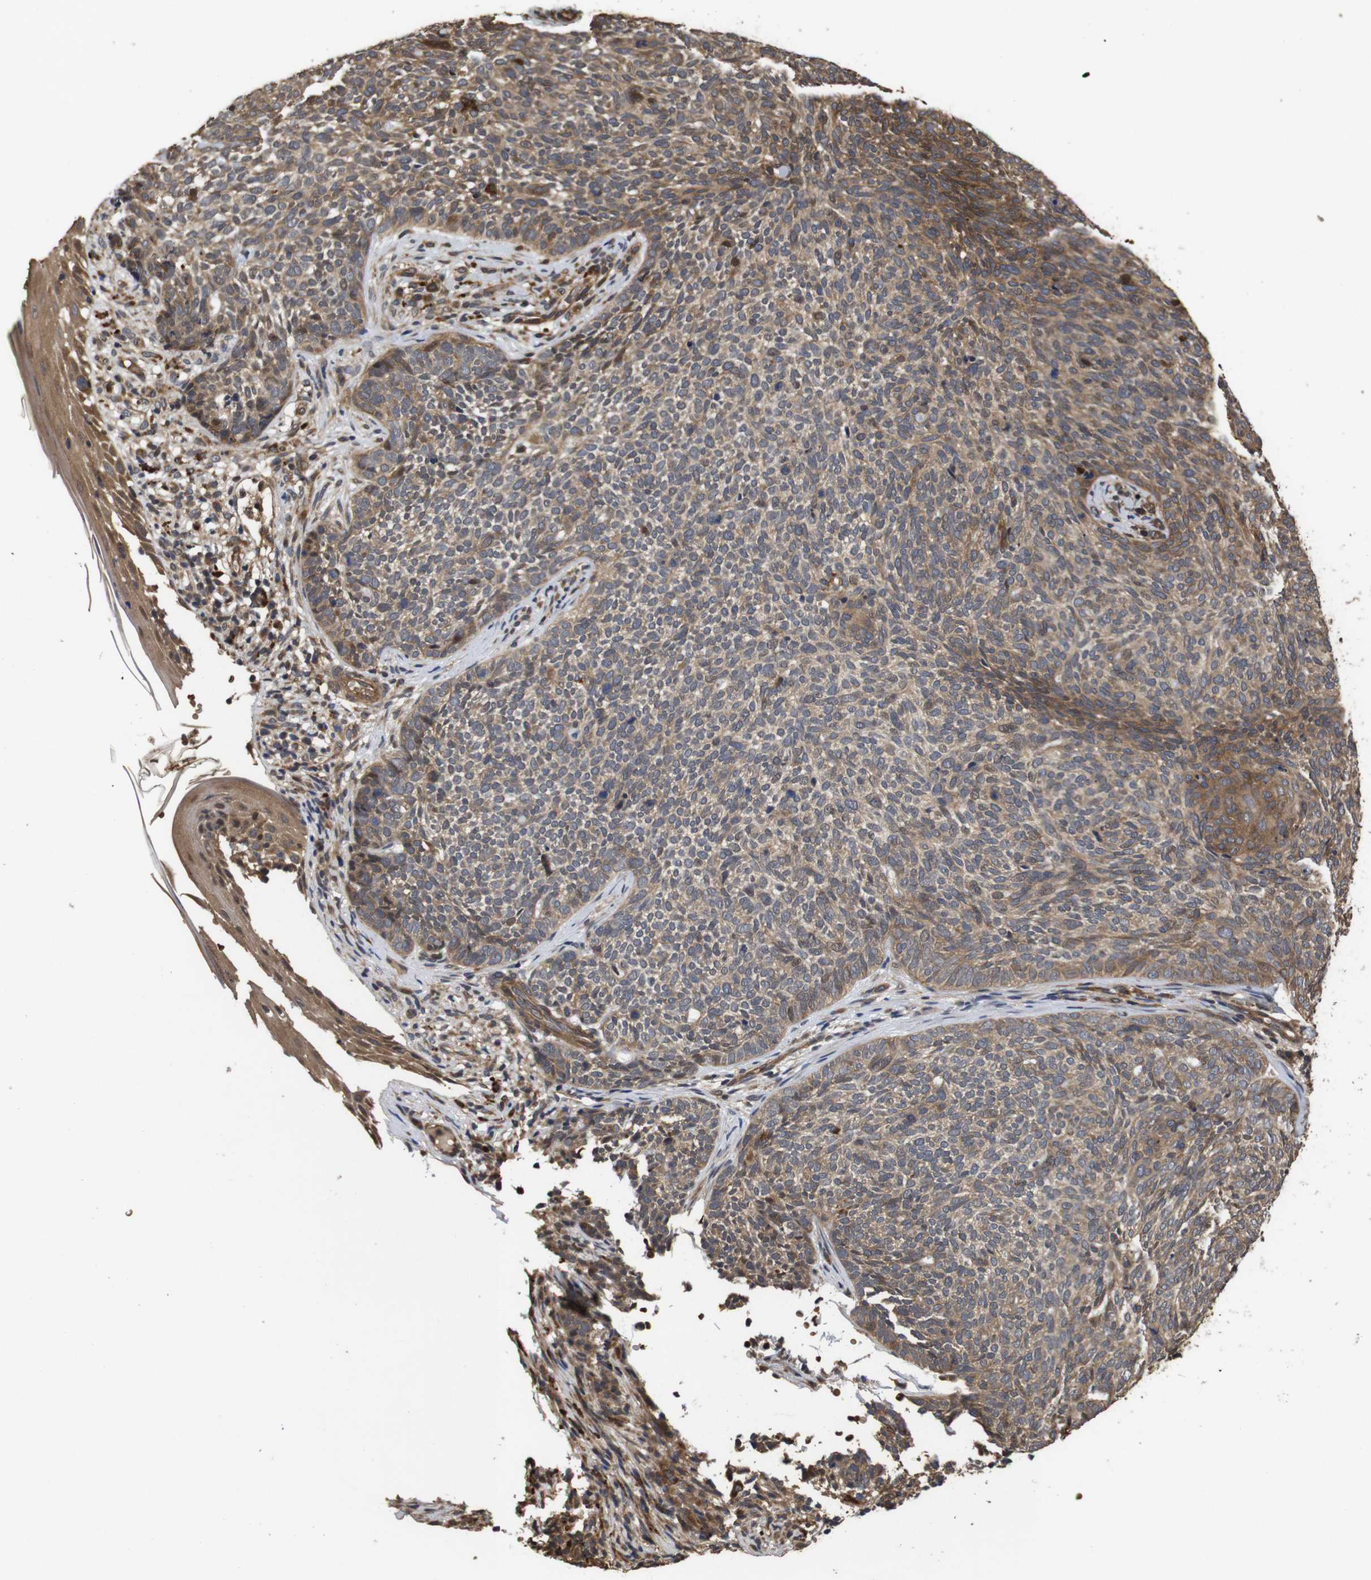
{"staining": {"intensity": "moderate", "quantity": ">75%", "location": "cytoplasmic/membranous"}, "tissue": "skin cancer", "cell_type": "Tumor cells", "image_type": "cancer", "snomed": [{"axis": "morphology", "description": "Basal cell carcinoma"}, {"axis": "topography", "description": "Skin"}], "caption": "About >75% of tumor cells in skin cancer (basal cell carcinoma) show moderate cytoplasmic/membranous protein positivity as visualized by brown immunohistochemical staining.", "gene": "PTPN14", "patient": {"sex": "female", "age": 84}}